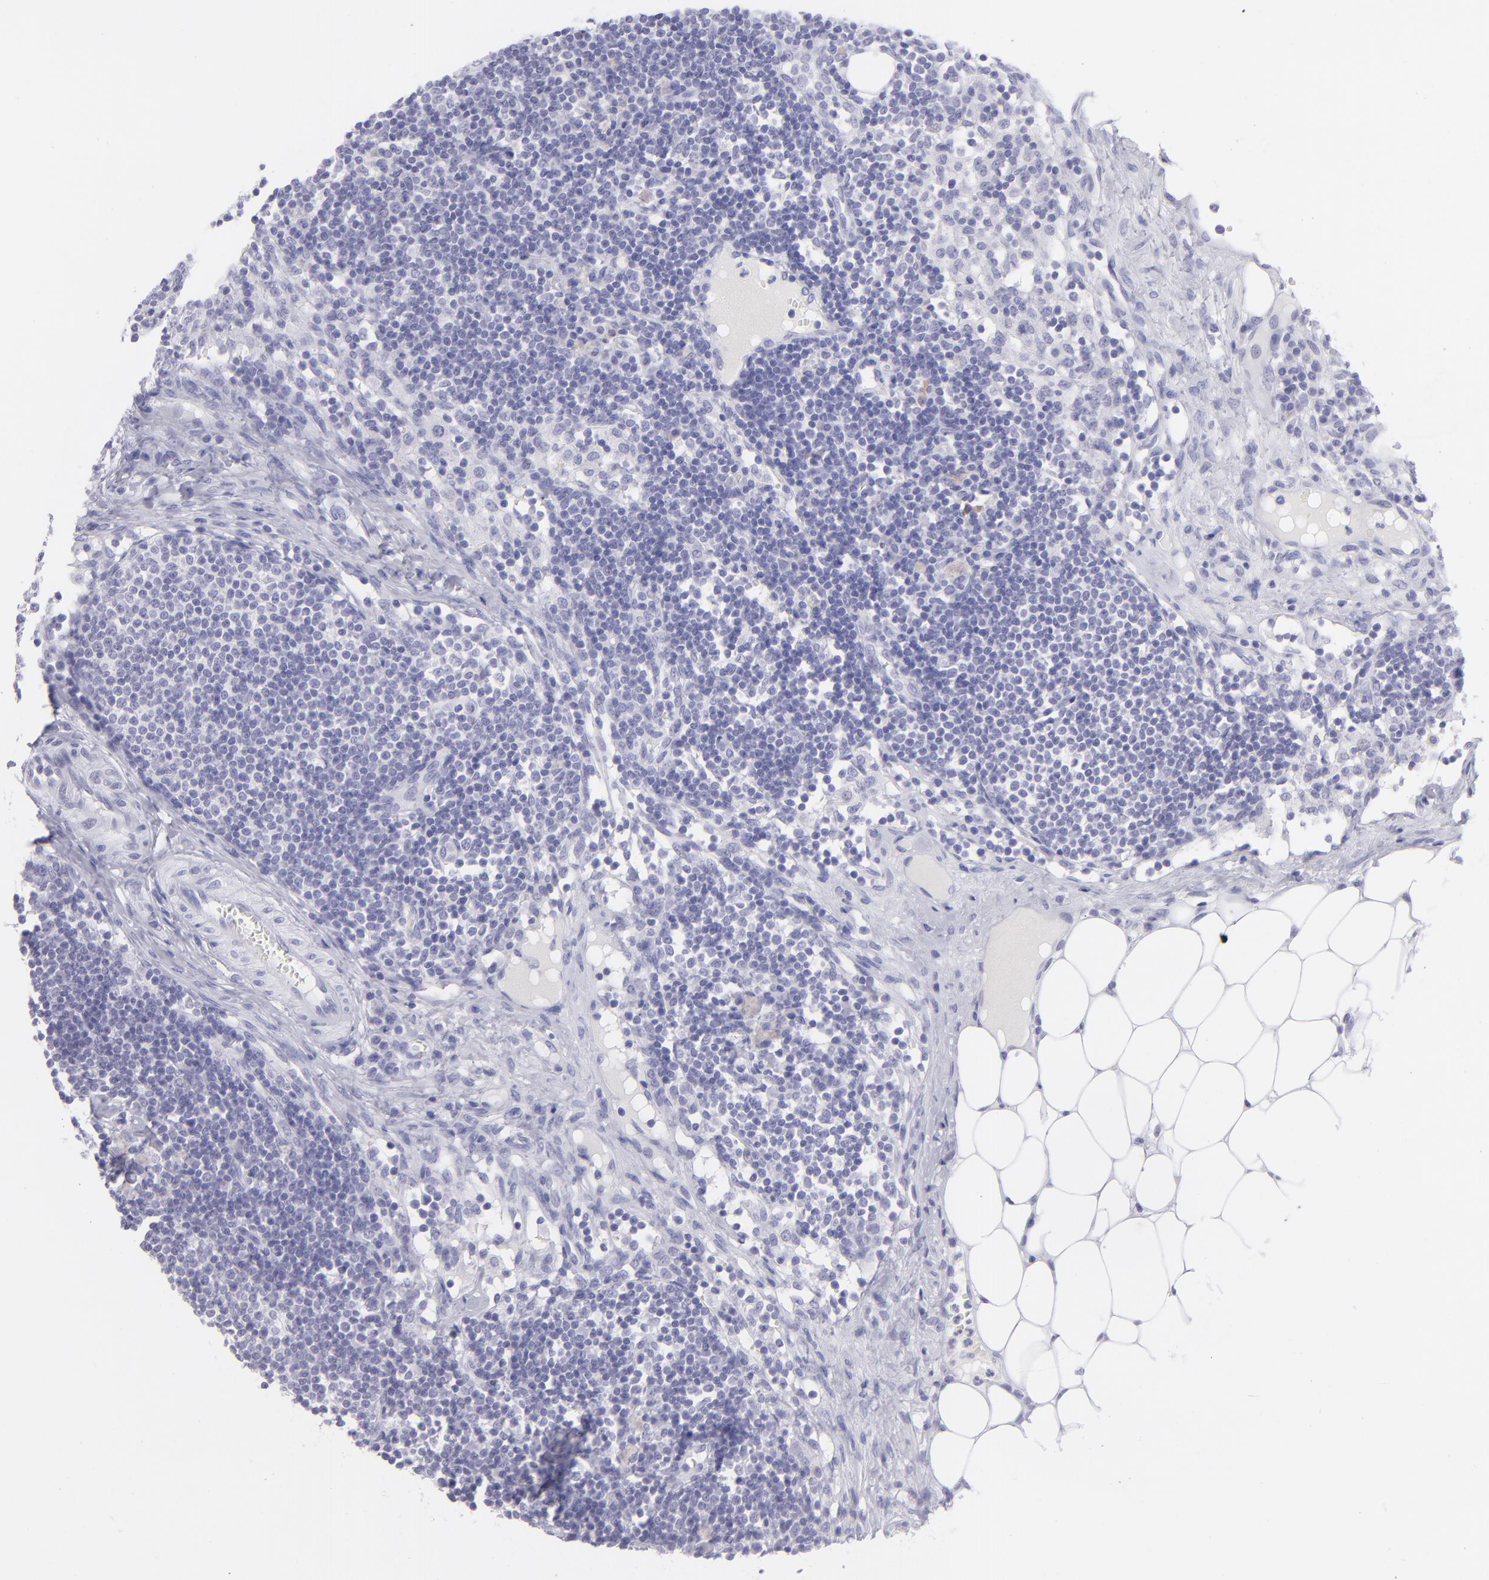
{"staining": {"intensity": "negative", "quantity": "none", "location": "none"}, "tissue": "lymph node", "cell_type": "Germinal center cells", "image_type": "normal", "snomed": [{"axis": "morphology", "description": "Normal tissue, NOS"}, {"axis": "topography", "description": "Lymph node"}], "caption": "Photomicrograph shows no significant protein positivity in germinal center cells of benign lymph node. (Brightfield microscopy of DAB immunohistochemistry (IHC) at high magnification).", "gene": "SLC1A2", "patient": {"sex": "female", "age": 42}}